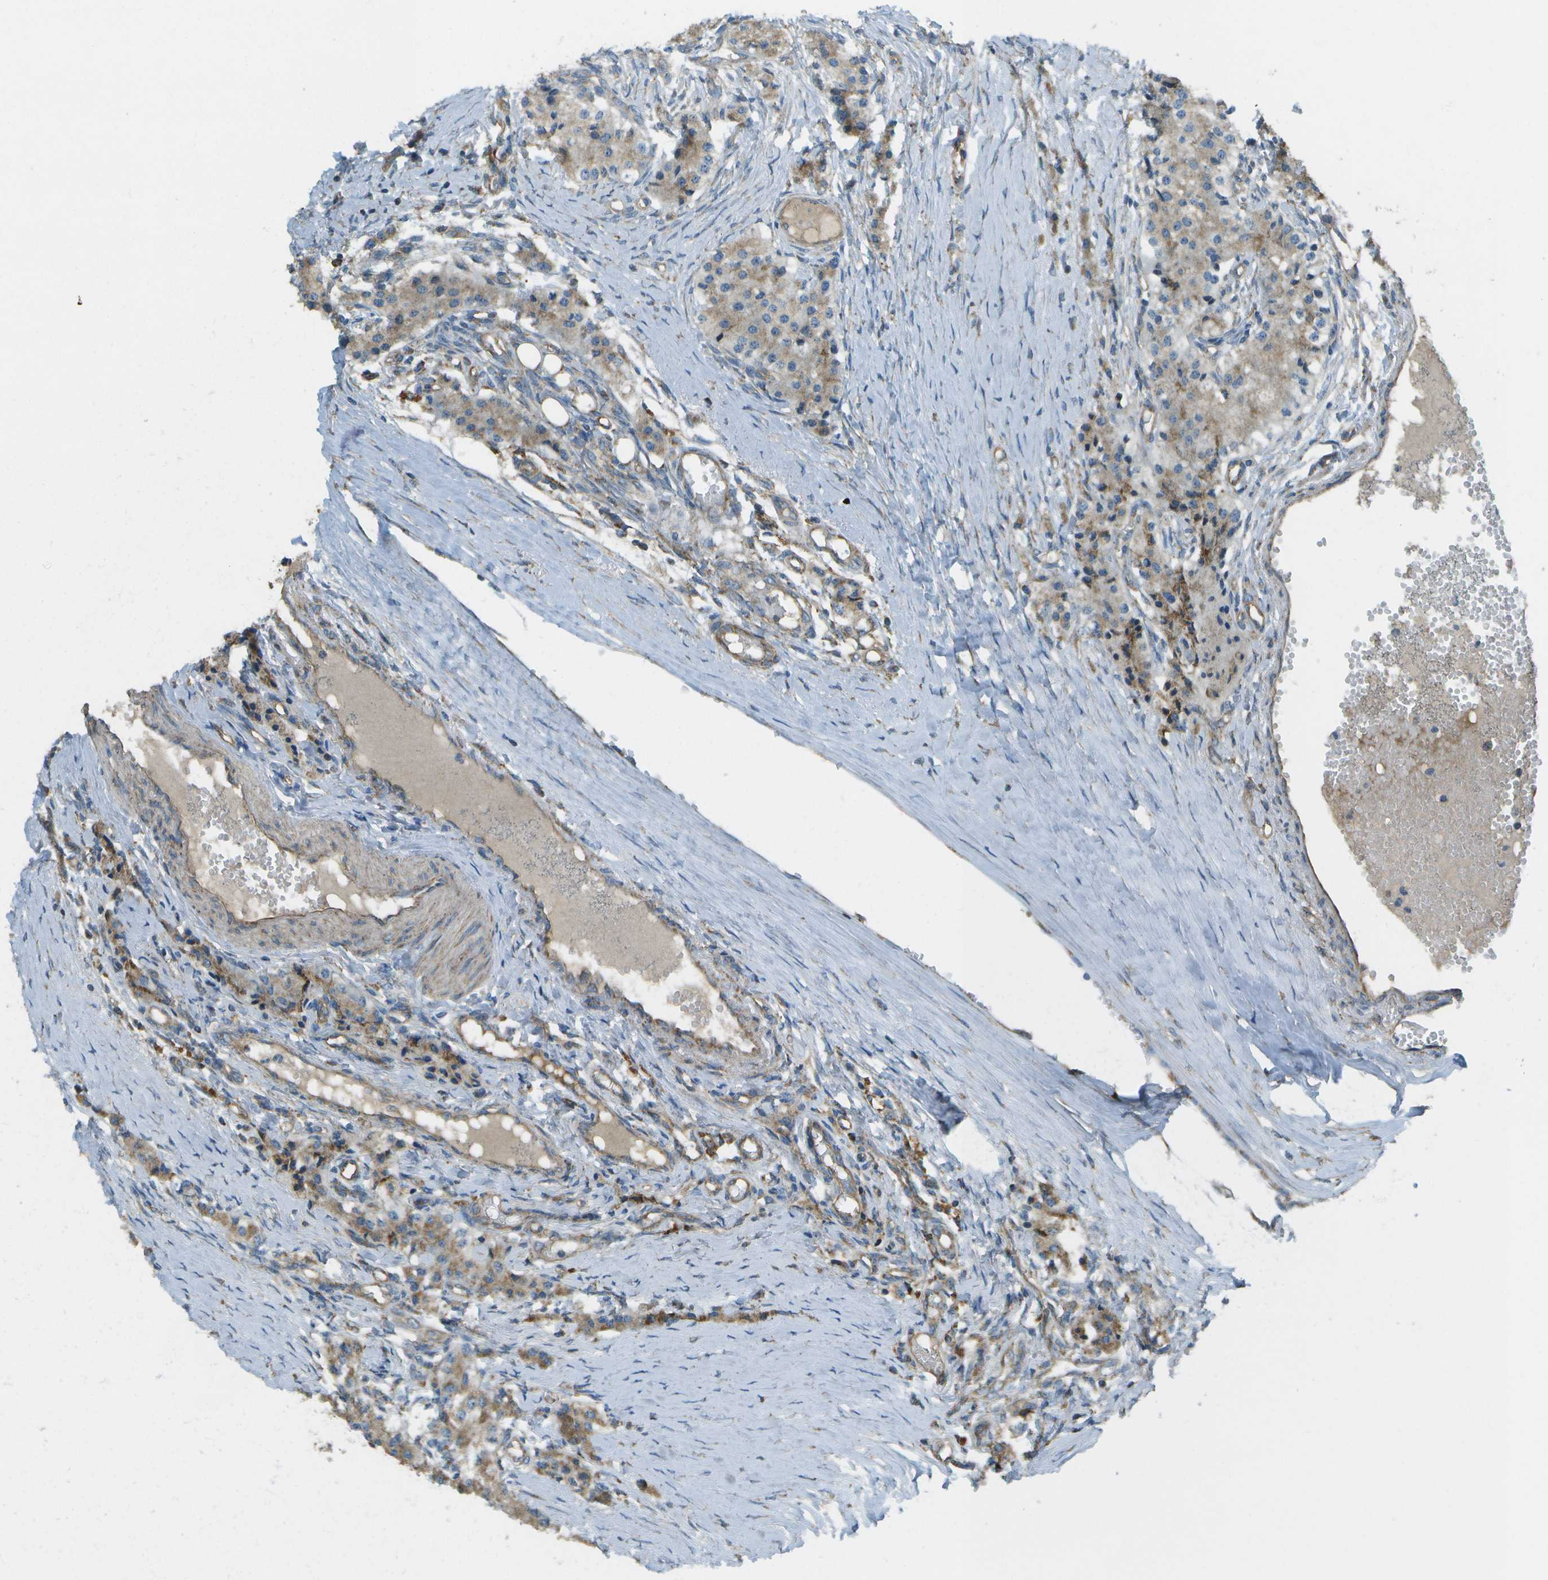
{"staining": {"intensity": "moderate", "quantity": ">75%", "location": "cytoplasmic/membranous"}, "tissue": "carcinoid", "cell_type": "Tumor cells", "image_type": "cancer", "snomed": [{"axis": "morphology", "description": "Carcinoid, malignant, NOS"}, {"axis": "topography", "description": "Colon"}], "caption": "Tumor cells display medium levels of moderate cytoplasmic/membranous staining in about >75% of cells in human carcinoid.", "gene": "NRK", "patient": {"sex": "female", "age": 52}}